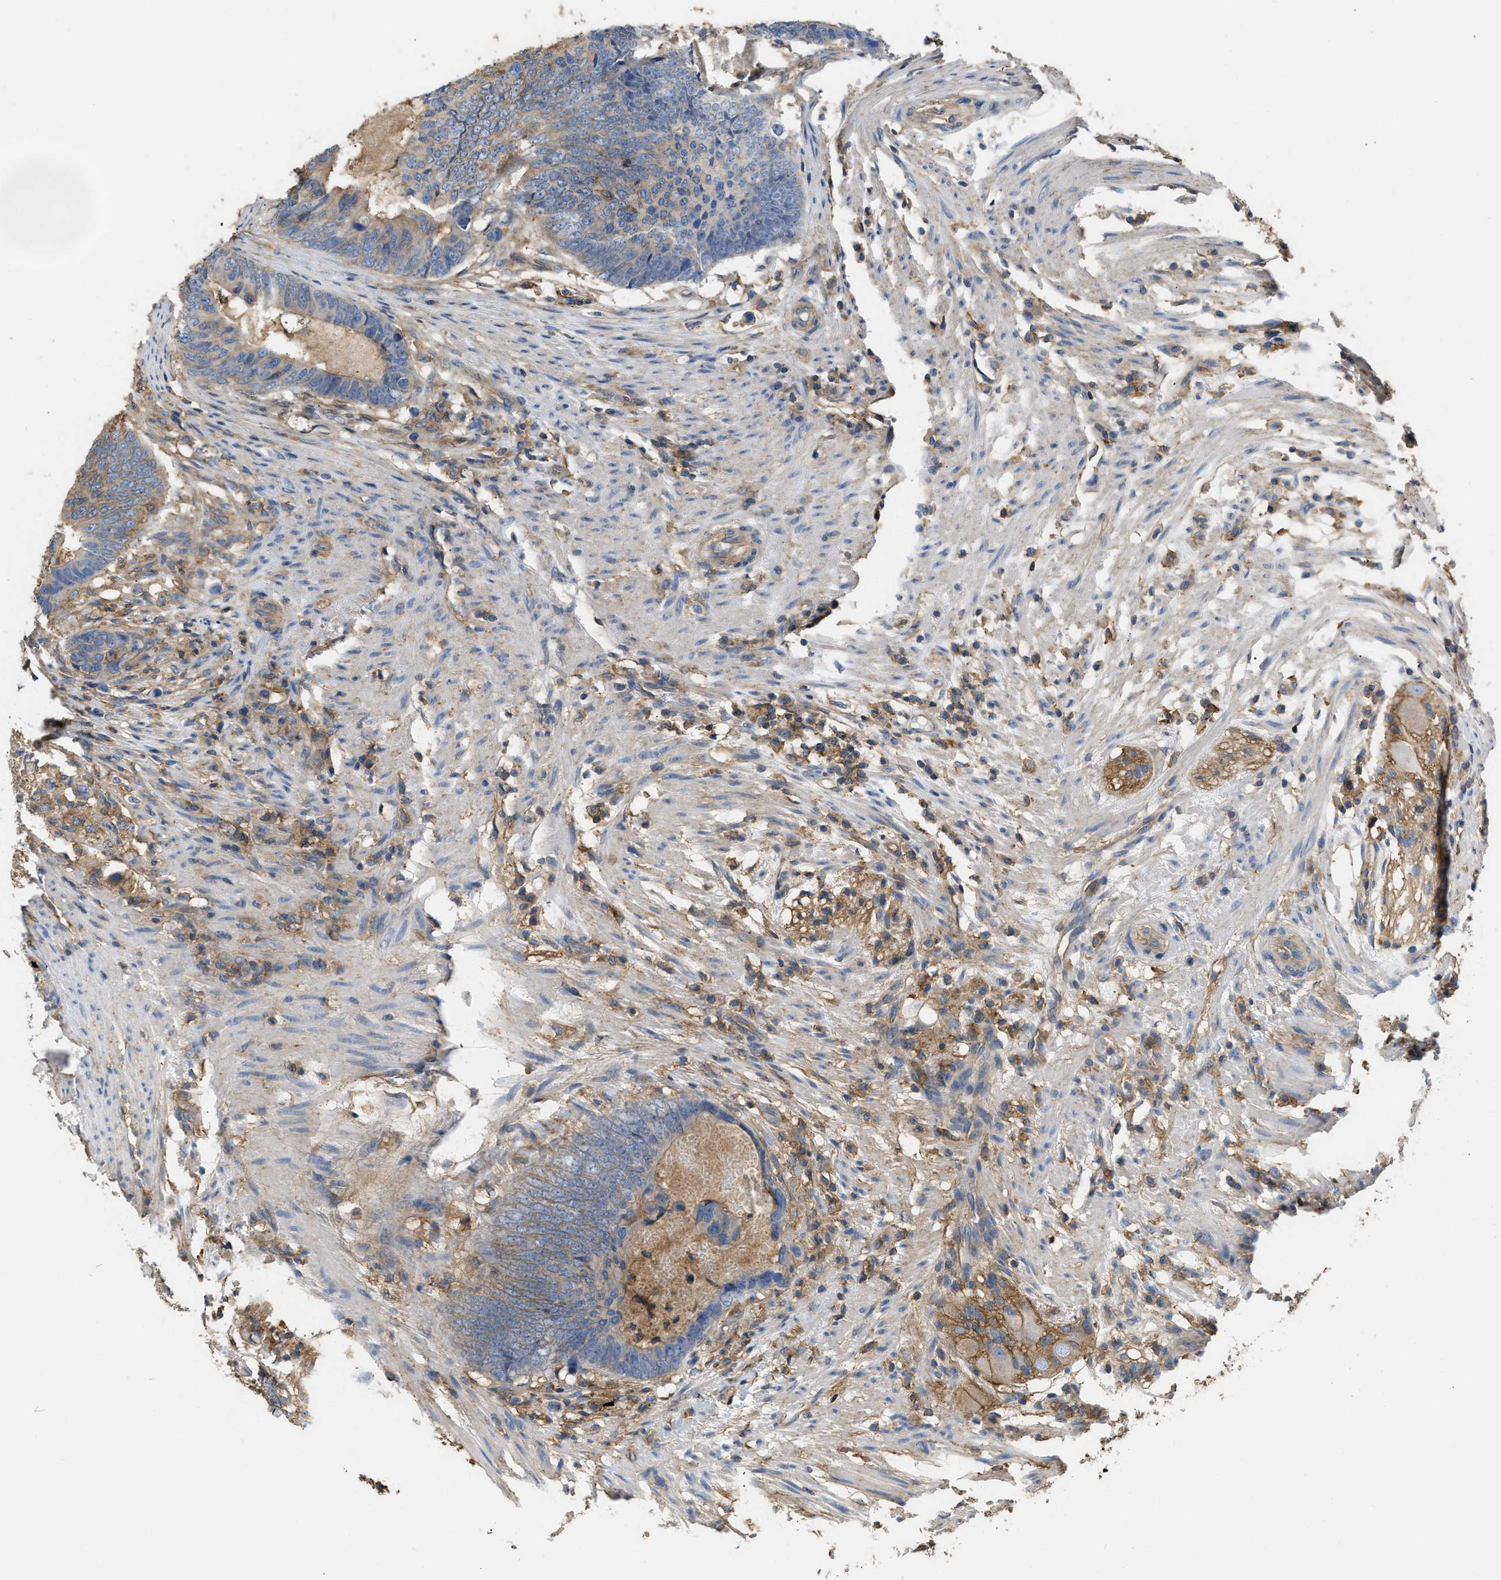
{"staining": {"intensity": "moderate", "quantity": ">75%", "location": "cytoplasmic/membranous"}, "tissue": "colorectal cancer", "cell_type": "Tumor cells", "image_type": "cancer", "snomed": [{"axis": "morphology", "description": "Adenocarcinoma, NOS"}, {"axis": "topography", "description": "Colon"}], "caption": "An IHC photomicrograph of neoplastic tissue is shown. Protein staining in brown highlights moderate cytoplasmic/membranous positivity in adenocarcinoma (colorectal) within tumor cells.", "gene": "GNB4", "patient": {"sex": "male", "age": 56}}